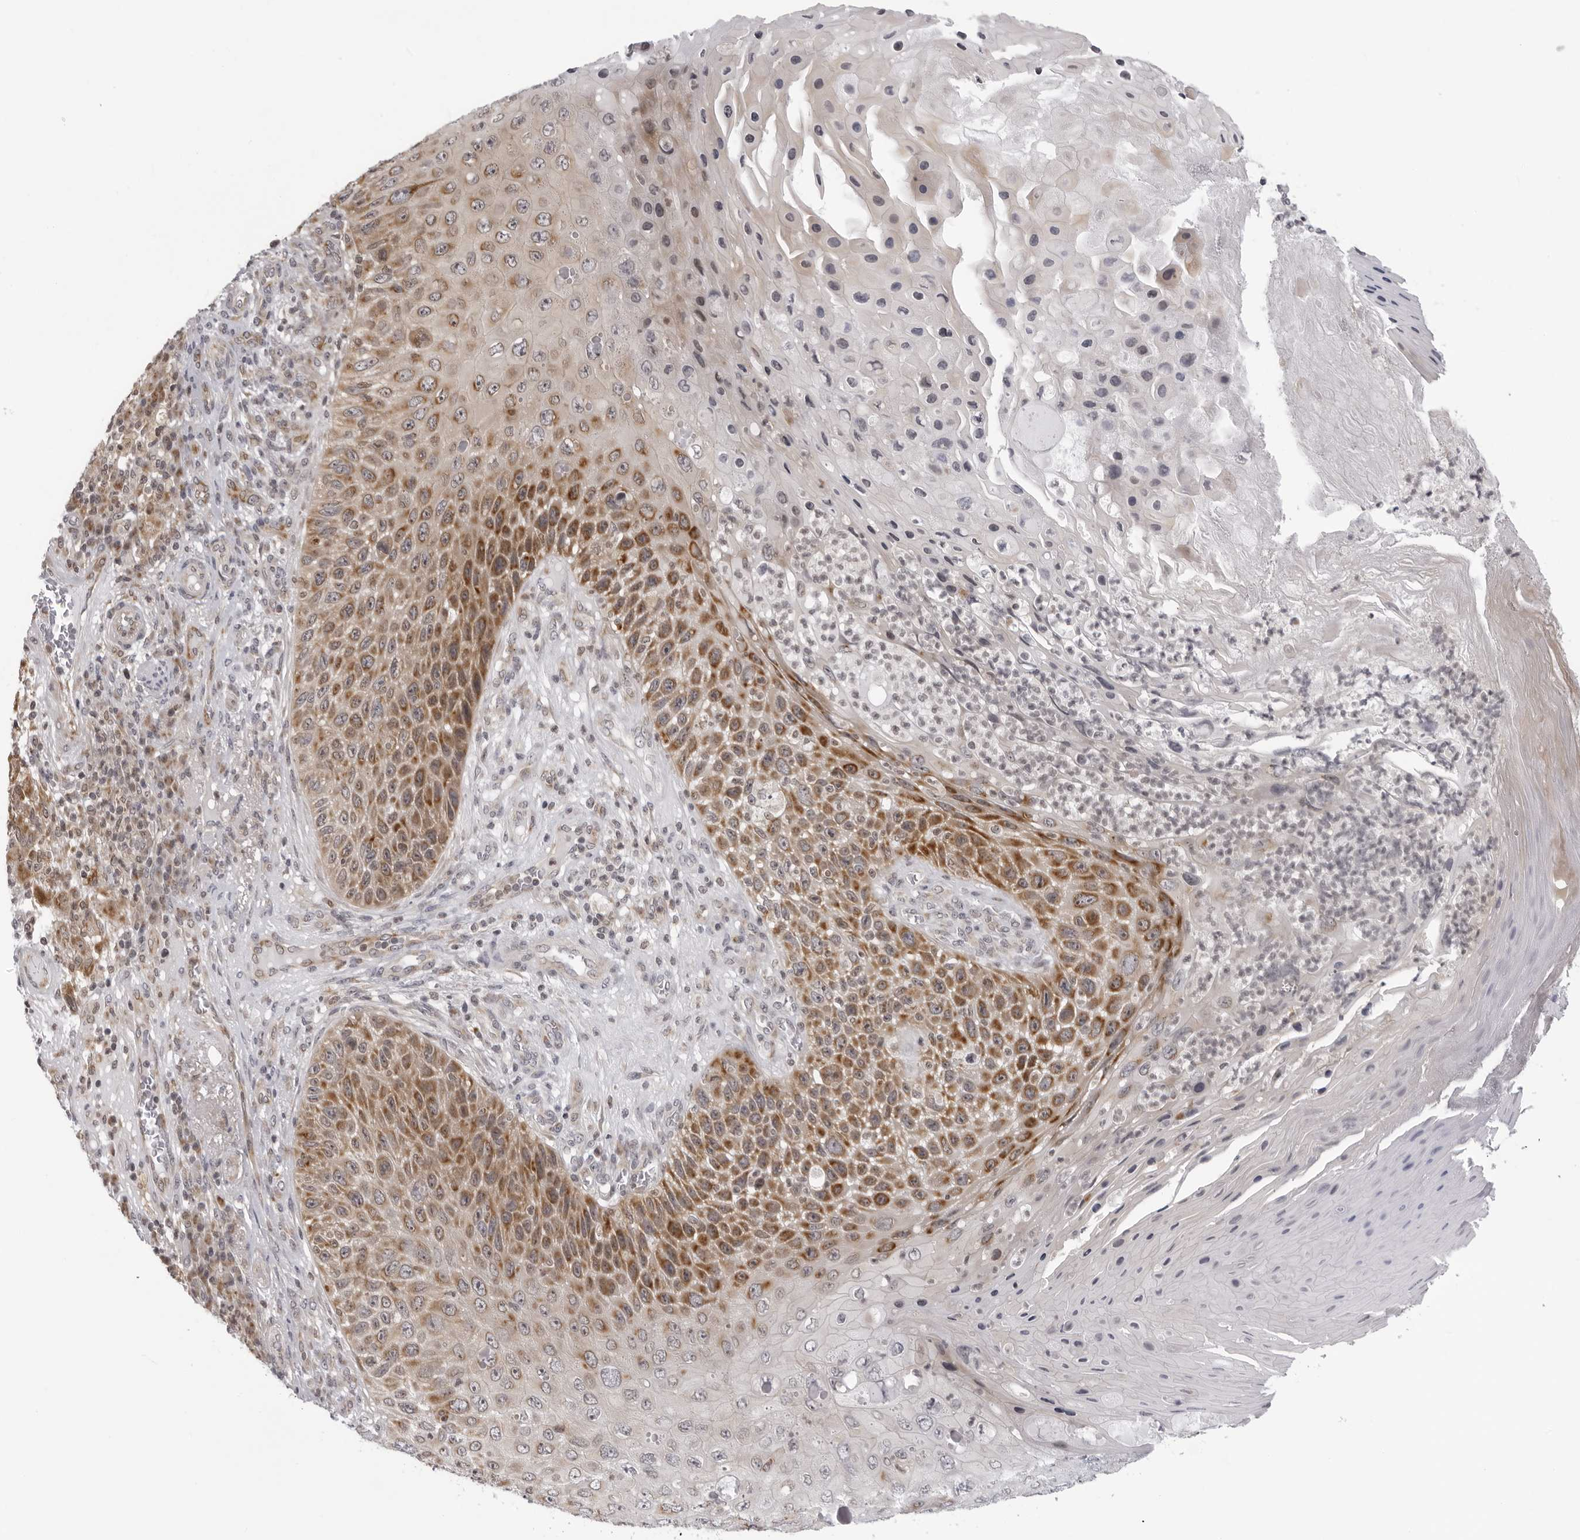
{"staining": {"intensity": "strong", "quantity": "25%-75%", "location": "cytoplasmic/membranous"}, "tissue": "skin cancer", "cell_type": "Tumor cells", "image_type": "cancer", "snomed": [{"axis": "morphology", "description": "Squamous cell carcinoma, NOS"}, {"axis": "topography", "description": "Skin"}], "caption": "A brown stain labels strong cytoplasmic/membranous staining of a protein in squamous cell carcinoma (skin) tumor cells.", "gene": "MRPS15", "patient": {"sex": "female", "age": 88}}